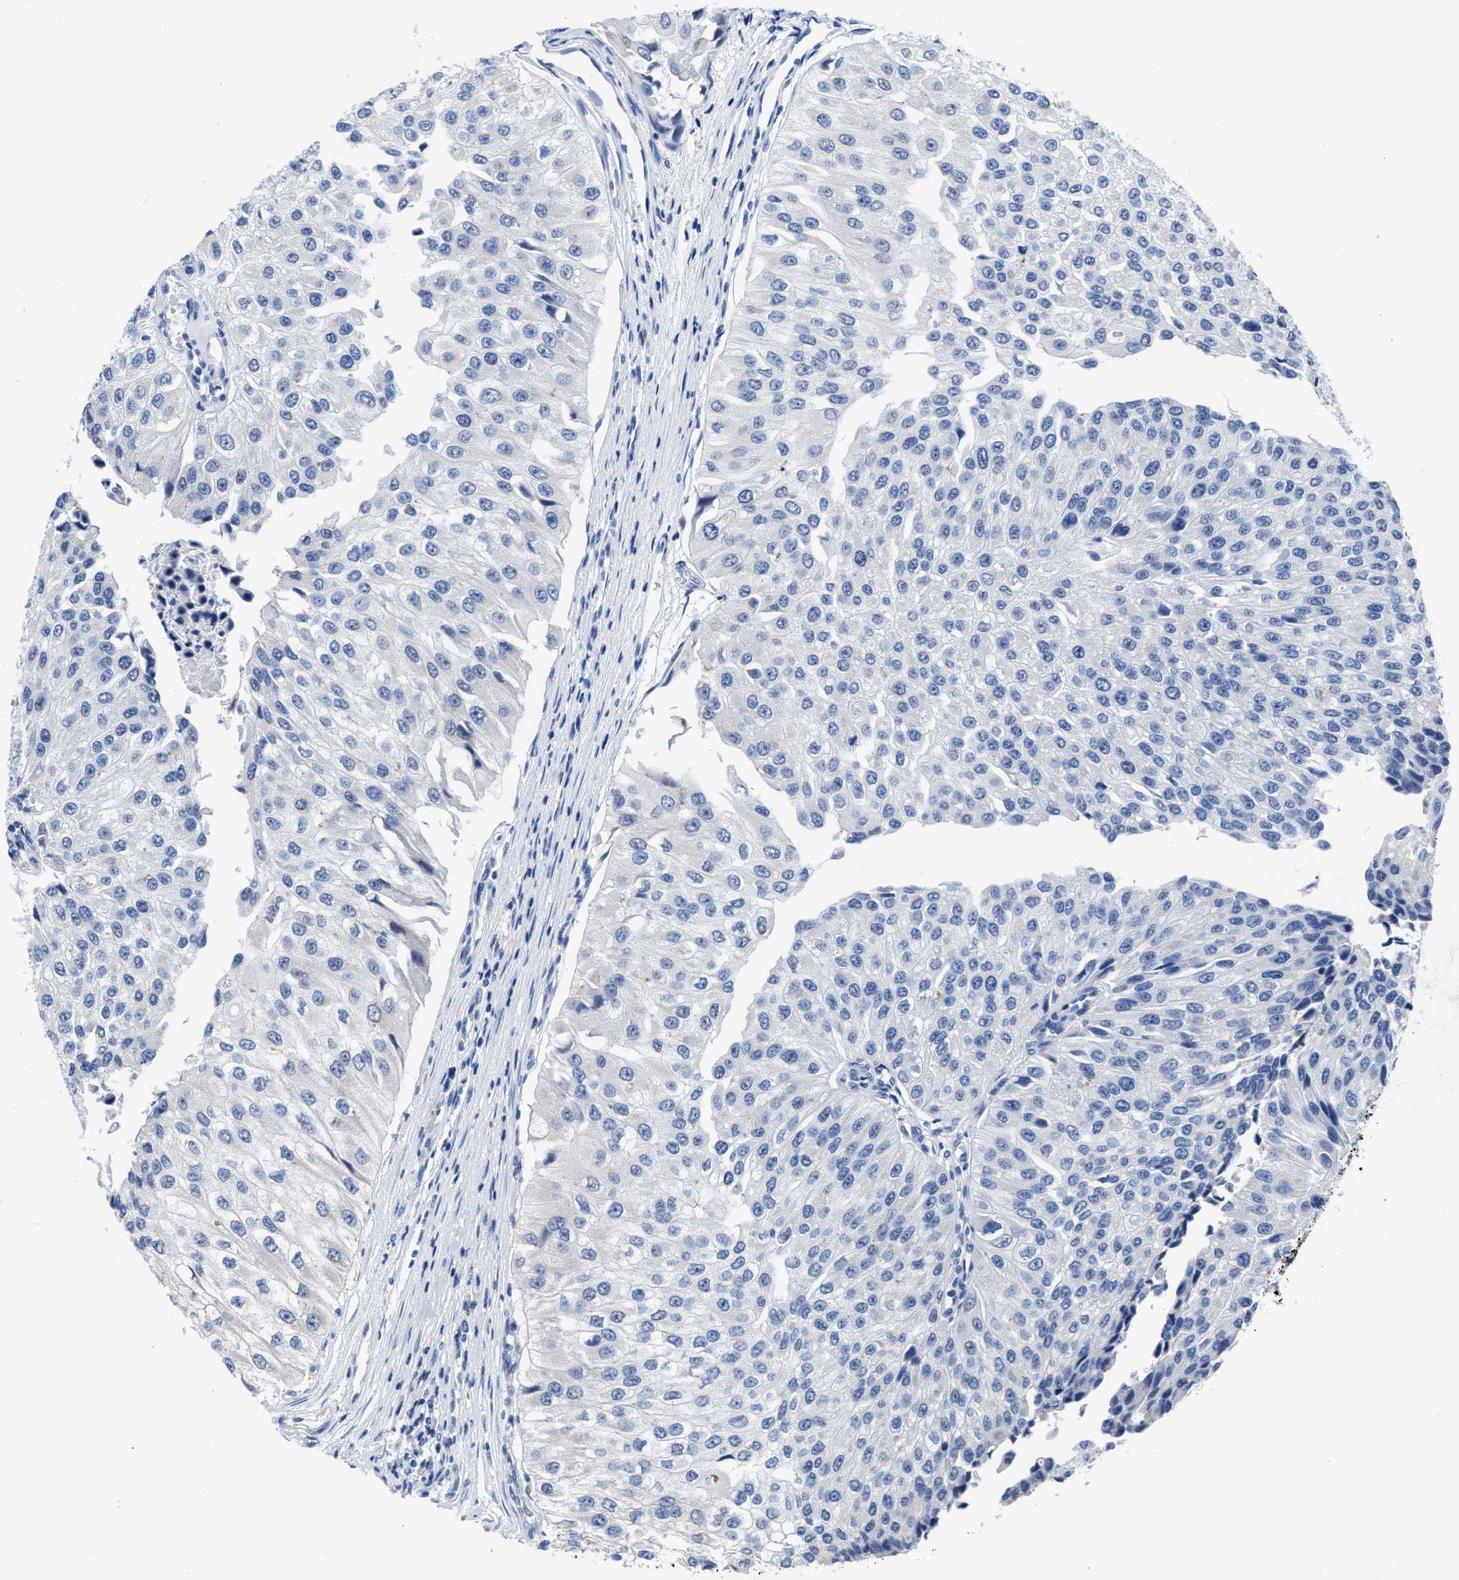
{"staining": {"intensity": "negative", "quantity": "none", "location": "none"}, "tissue": "urothelial cancer", "cell_type": "Tumor cells", "image_type": "cancer", "snomed": [{"axis": "morphology", "description": "Urothelial carcinoma, High grade"}, {"axis": "topography", "description": "Kidney"}, {"axis": "topography", "description": "Urinary bladder"}], "caption": "High-grade urothelial carcinoma was stained to show a protein in brown. There is no significant expression in tumor cells.", "gene": "HOOK1", "patient": {"sex": "male", "age": 77}}